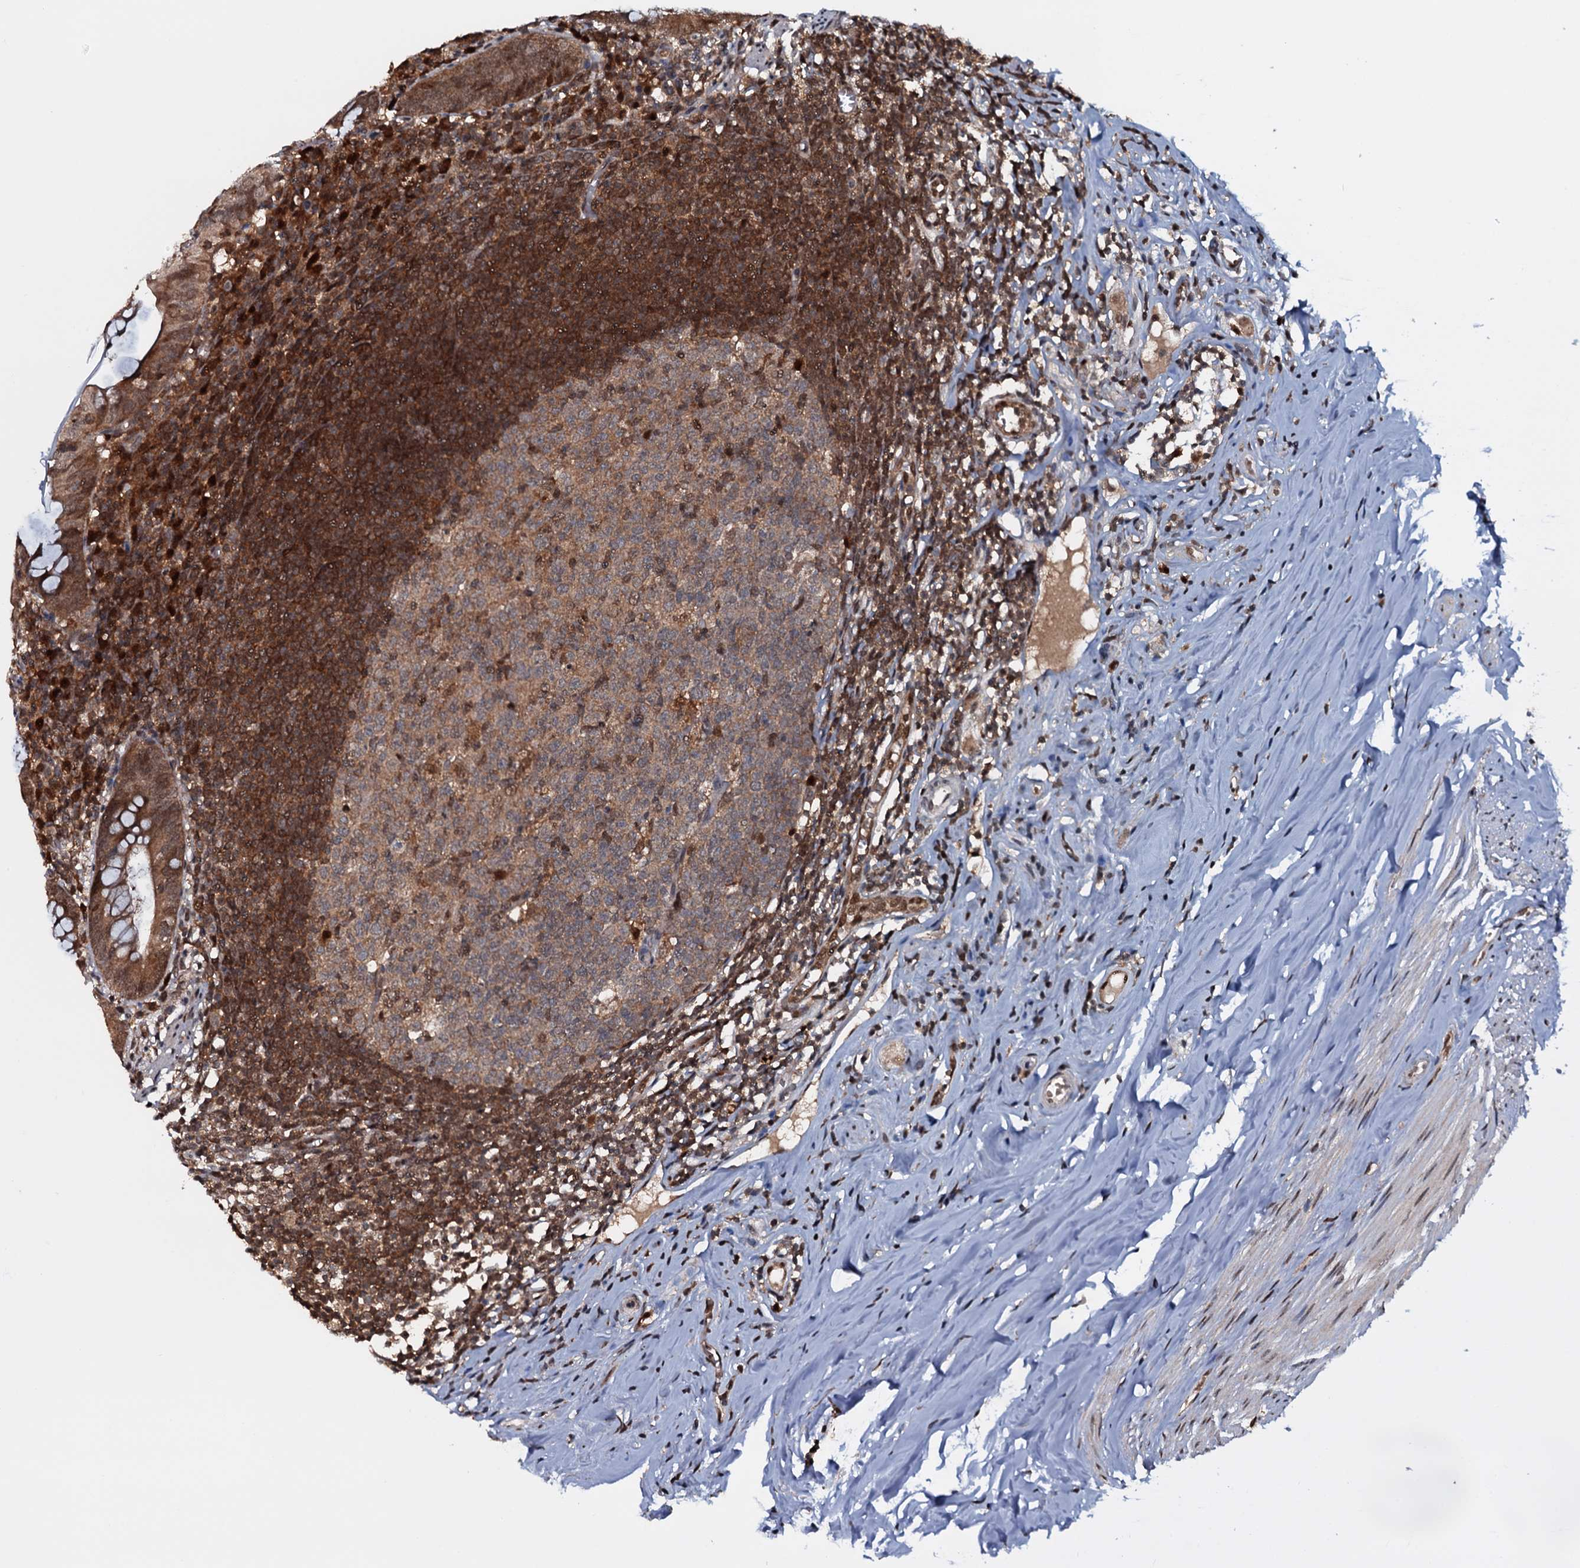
{"staining": {"intensity": "moderate", "quantity": ">75%", "location": "cytoplasmic/membranous,nuclear"}, "tissue": "appendix", "cell_type": "Glandular cells", "image_type": "normal", "snomed": [{"axis": "morphology", "description": "Normal tissue, NOS"}, {"axis": "topography", "description": "Appendix"}], "caption": "Approximately >75% of glandular cells in benign human appendix show moderate cytoplasmic/membranous,nuclear protein positivity as visualized by brown immunohistochemical staining.", "gene": "HDDC3", "patient": {"sex": "female", "age": 51}}